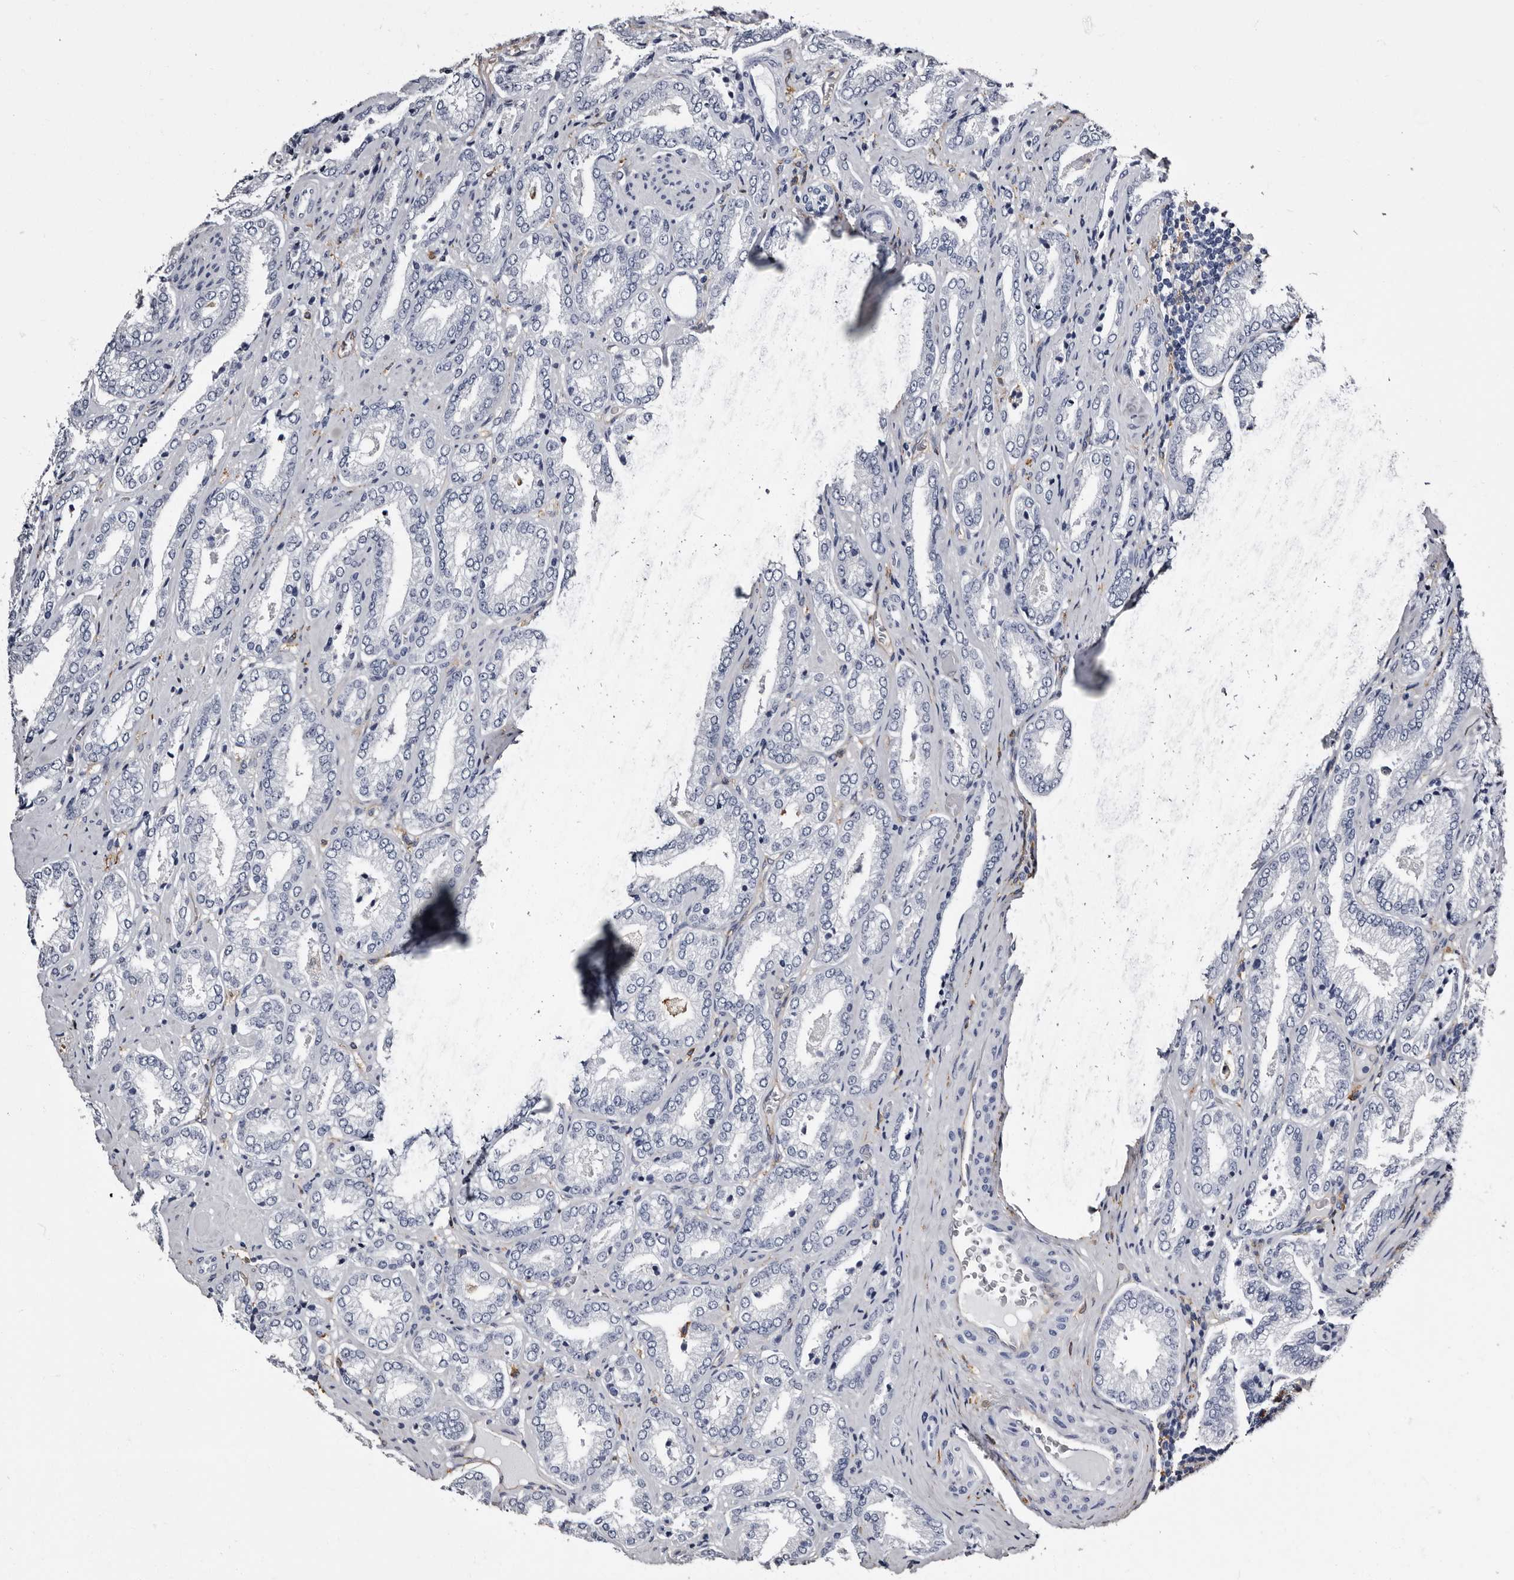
{"staining": {"intensity": "negative", "quantity": "none", "location": "none"}, "tissue": "prostate cancer", "cell_type": "Tumor cells", "image_type": "cancer", "snomed": [{"axis": "morphology", "description": "Adenocarcinoma, Low grade"}, {"axis": "topography", "description": "Prostate"}], "caption": "An image of human prostate adenocarcinoma (low-grade) is negative for staining in tumor cells.", "gene": "EPB41L3", "patient": {"sex": "male", "age": 62}}